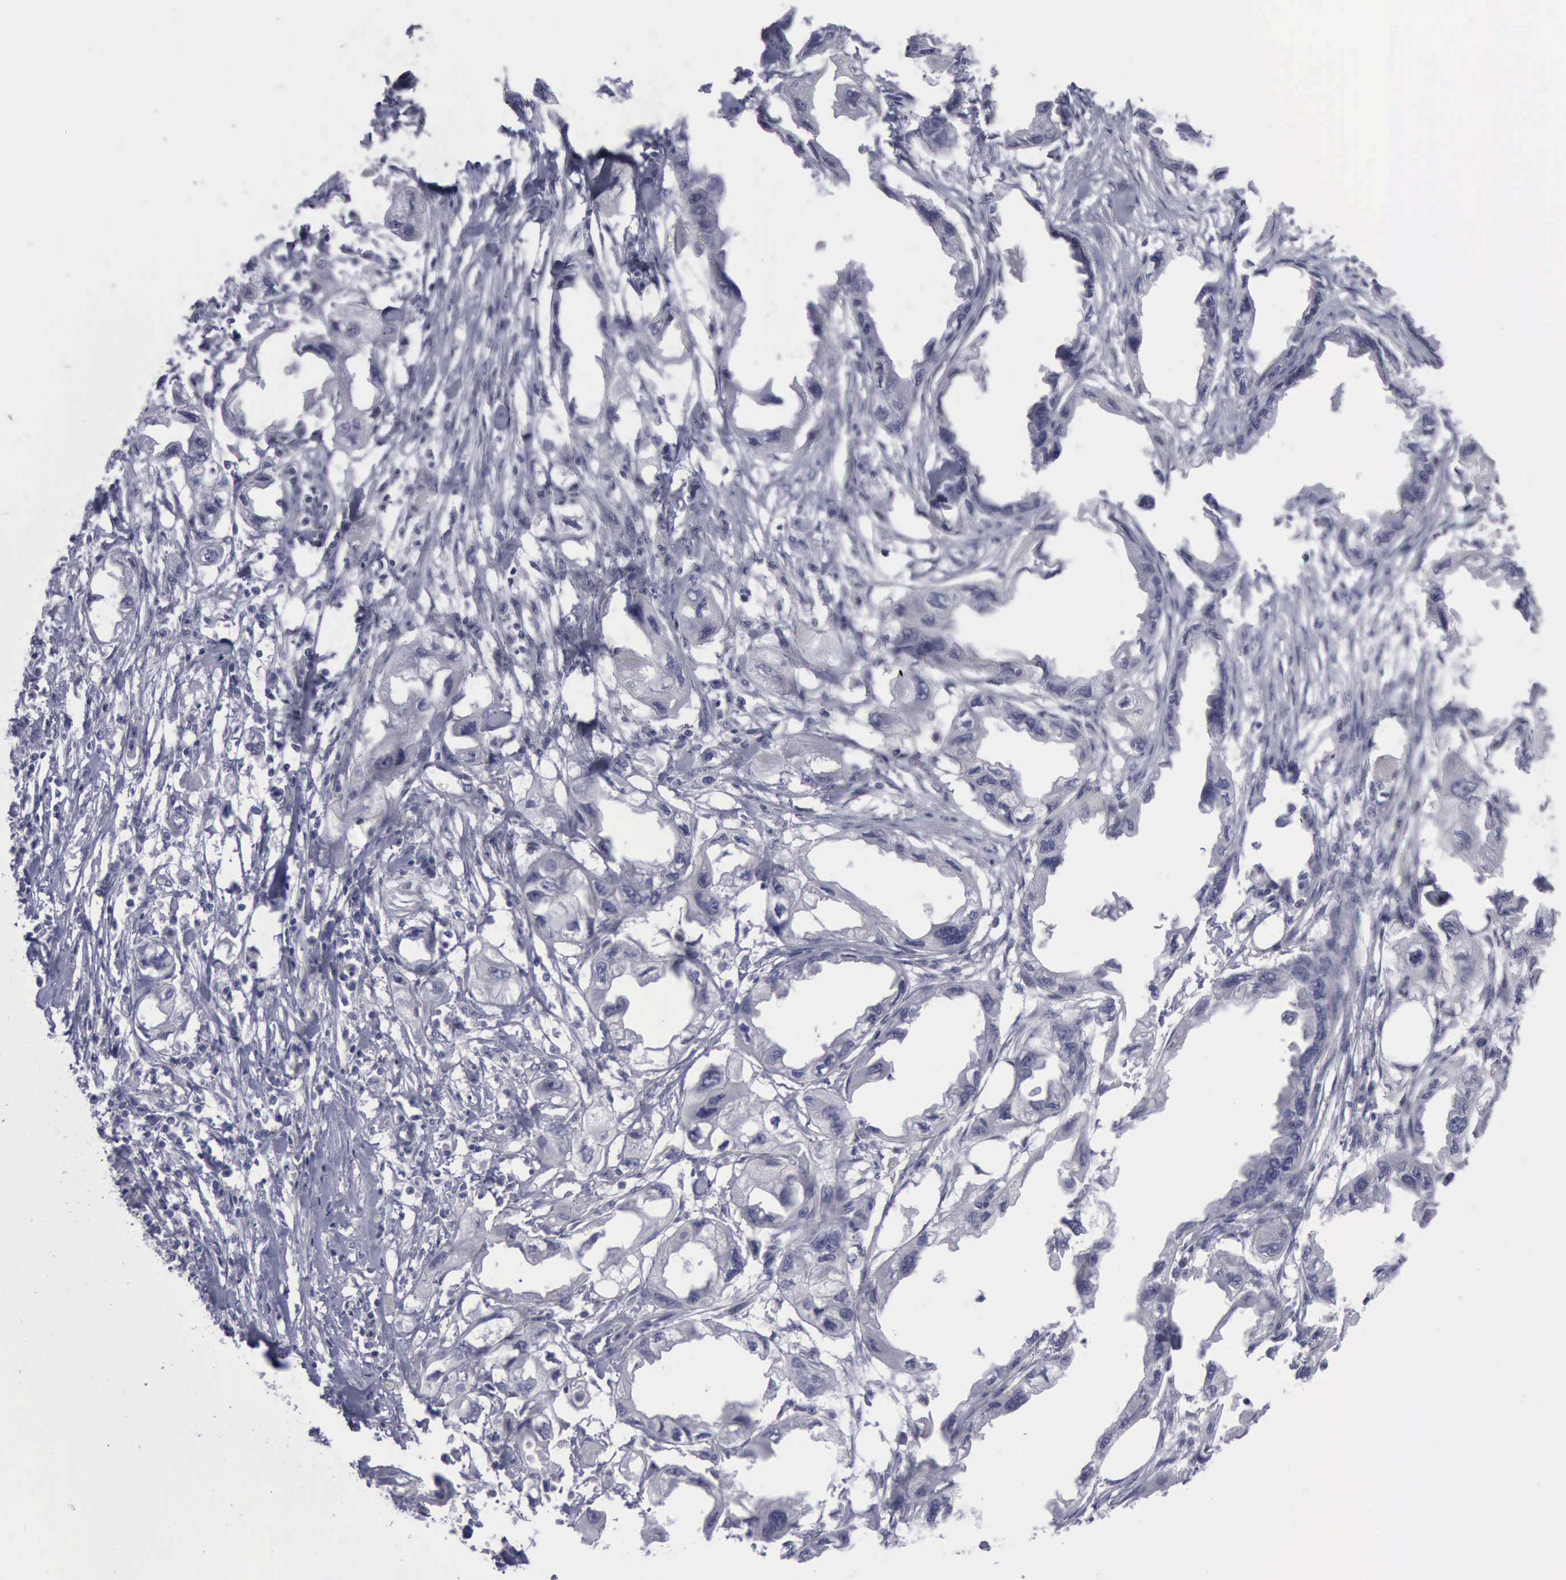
{"staining": {"intensity": "negative", "quantity": "none", "location": "none"}, "tissue": "endometrial cancer", "cell_type": "Tumor cells", "image_type": "cancer", "snomed": [{"axis": "morphology", "description": "Adenocarcinoma, NOS"}, {"axis": "topography", "description": "Endometrium"}], "caption": "Immunohistochemical staining of human endometrial cancer exhibits no significant positivity in tumor cells.", "gene": "CDH2", "patient": {"sex": "female", "age": 67}}